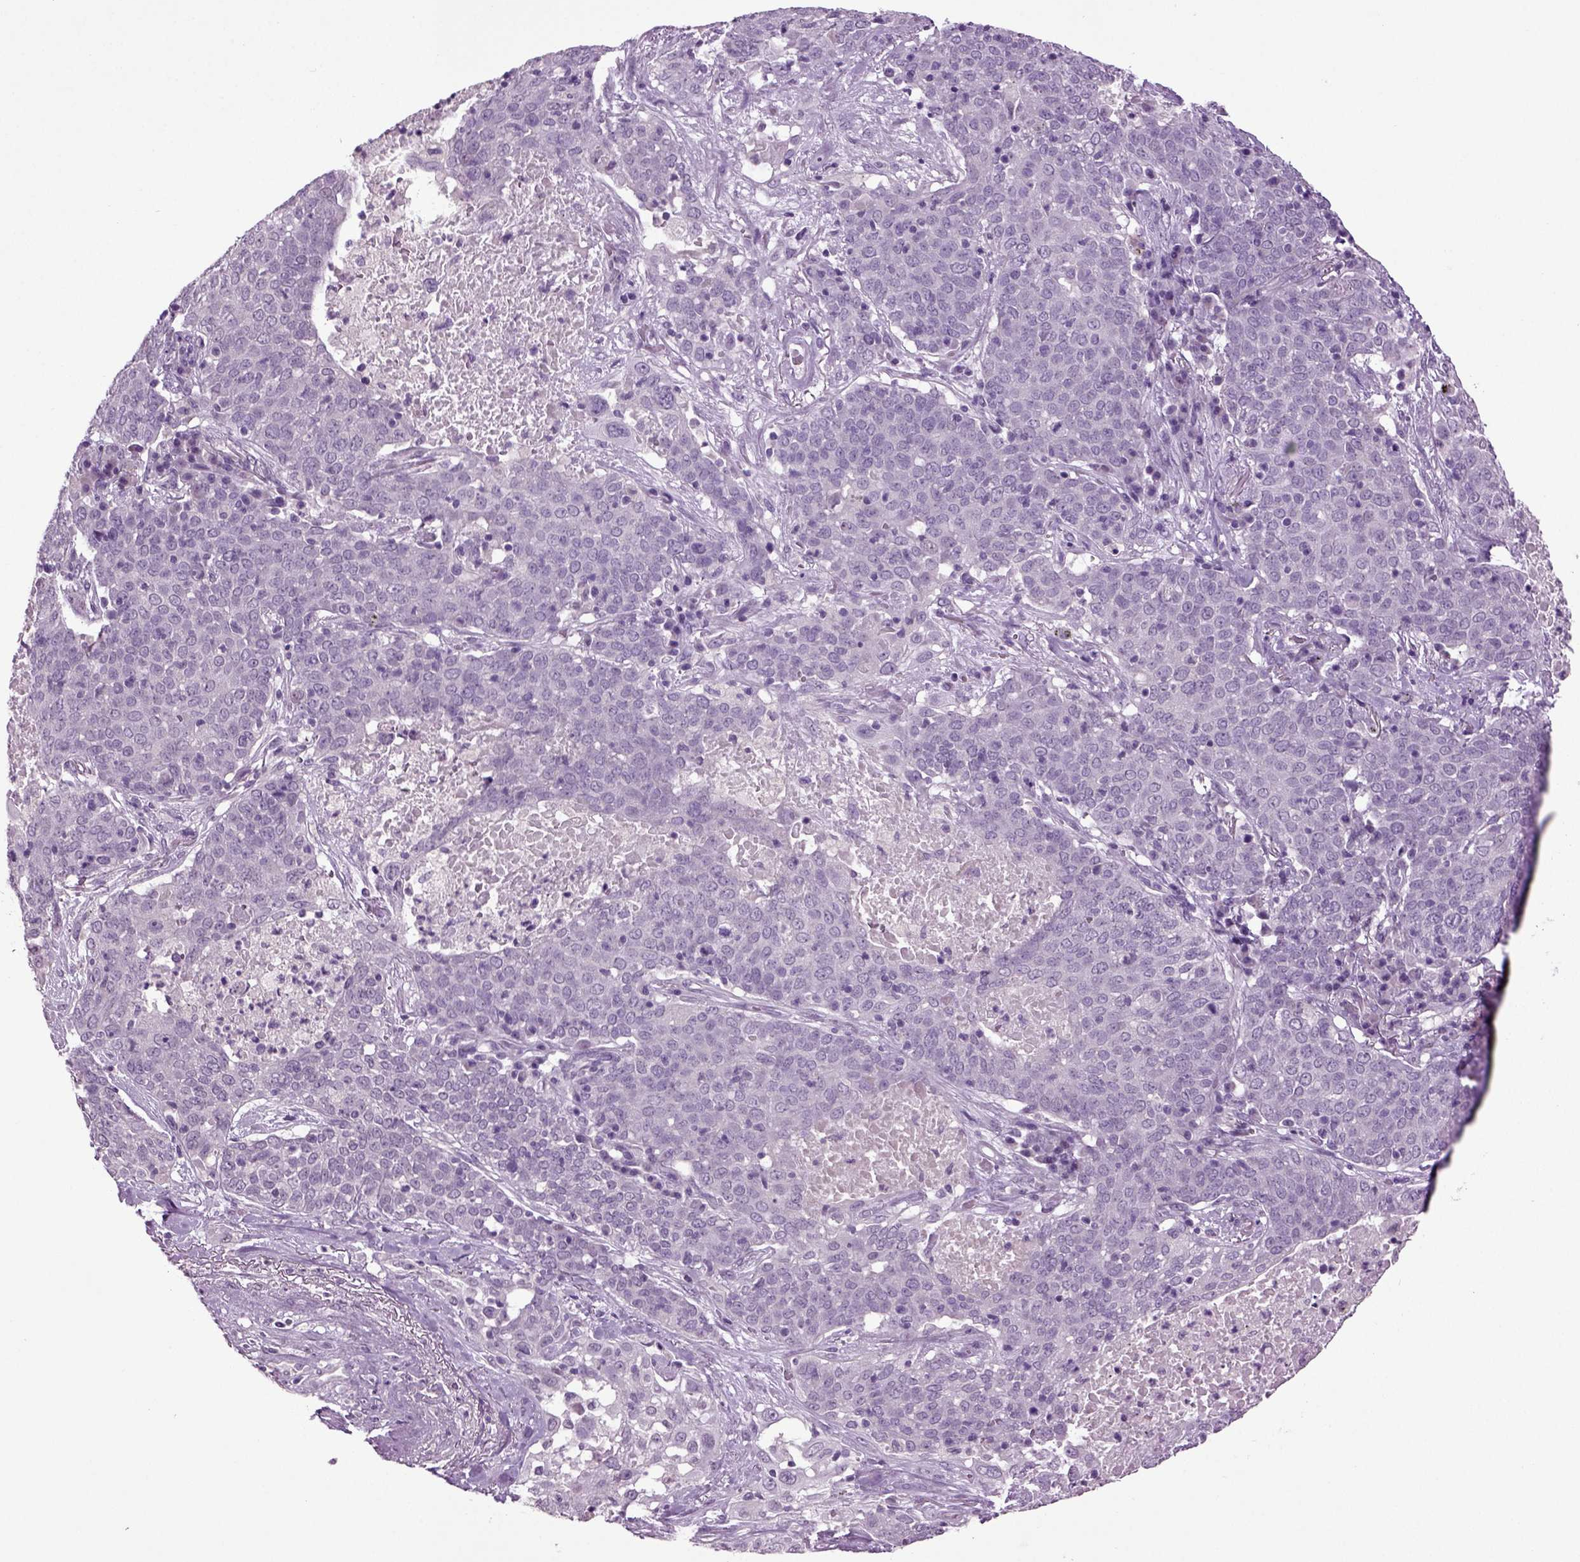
{"staining": {"intensity": "negative", "quantity": "none", "location": "none"}, "tissue": "lung cancer", "cell_type": "Tumor cells", "image_type": "cancer", "snomed": [{"axis": "morphology", "description": "Squamous cell carcinoma, NOS"}, {"axis": "topography", "description": "Lung"}], "caption": "Immunohistochemistry of human lung cancer exhibits no staining in tumor cells.", "gene": "SLC17A6", "patient": {"sex": "male", "age": 82}}